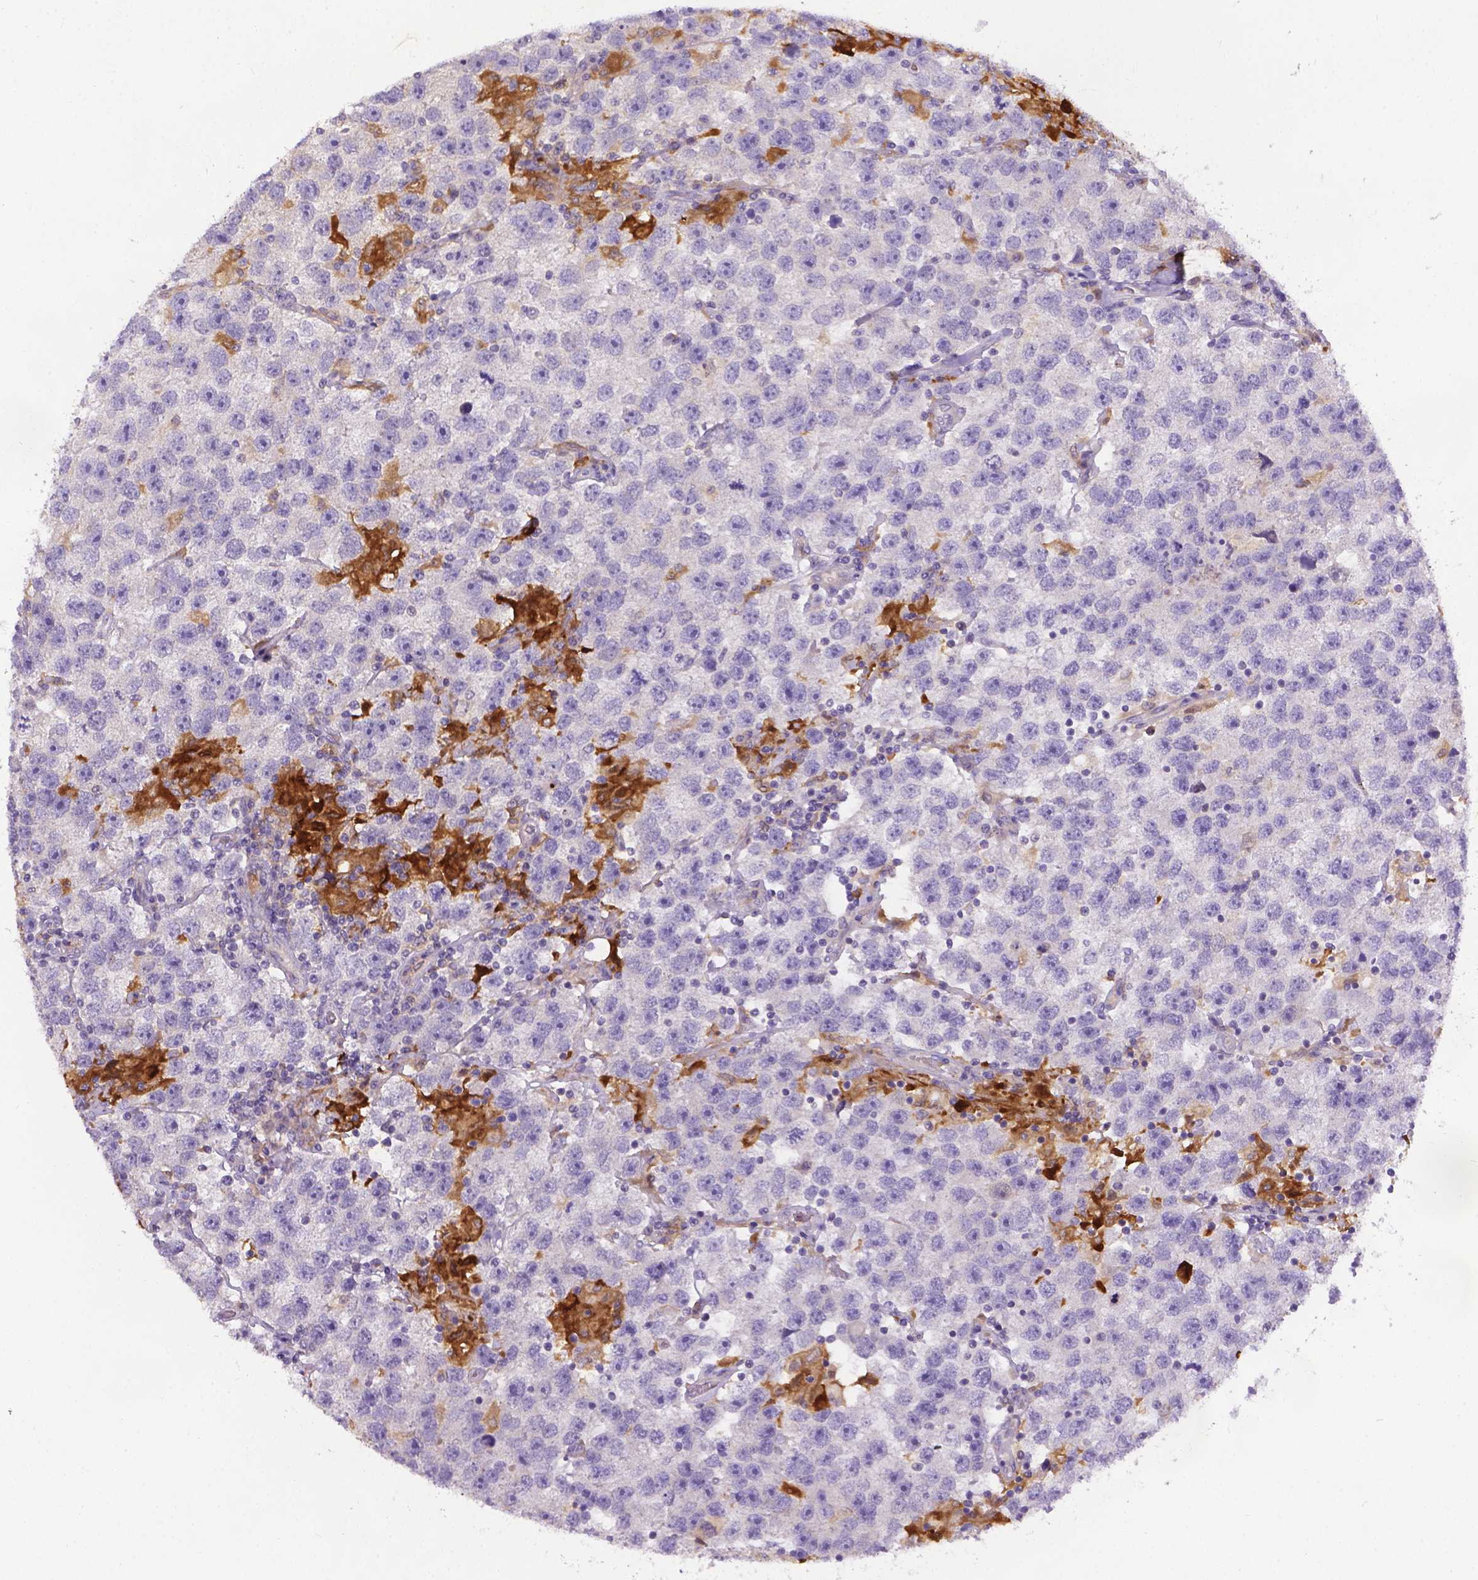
{"staining": {"intensity": "negative", "quantity": "none", "location": "none"}, "tissue": "testis cancer", "cell_type": "Tumor cells", "image_type": "cancer", "snomed": [{"axis": "morphology", "description": "Seminoma, NOS"}, {"axis": "topography", "description": "Testis"}], "caption": "Protein analysis of testis seminoma reveals no significant expression in tumor cells. Brightfield microscopy of immunohistochemistry stained with DAB (brown) and hematoxylin (blue), captured at high magnification.", "gene": "TM4SF18", "patient": {"sex": "male", "age": 26}}